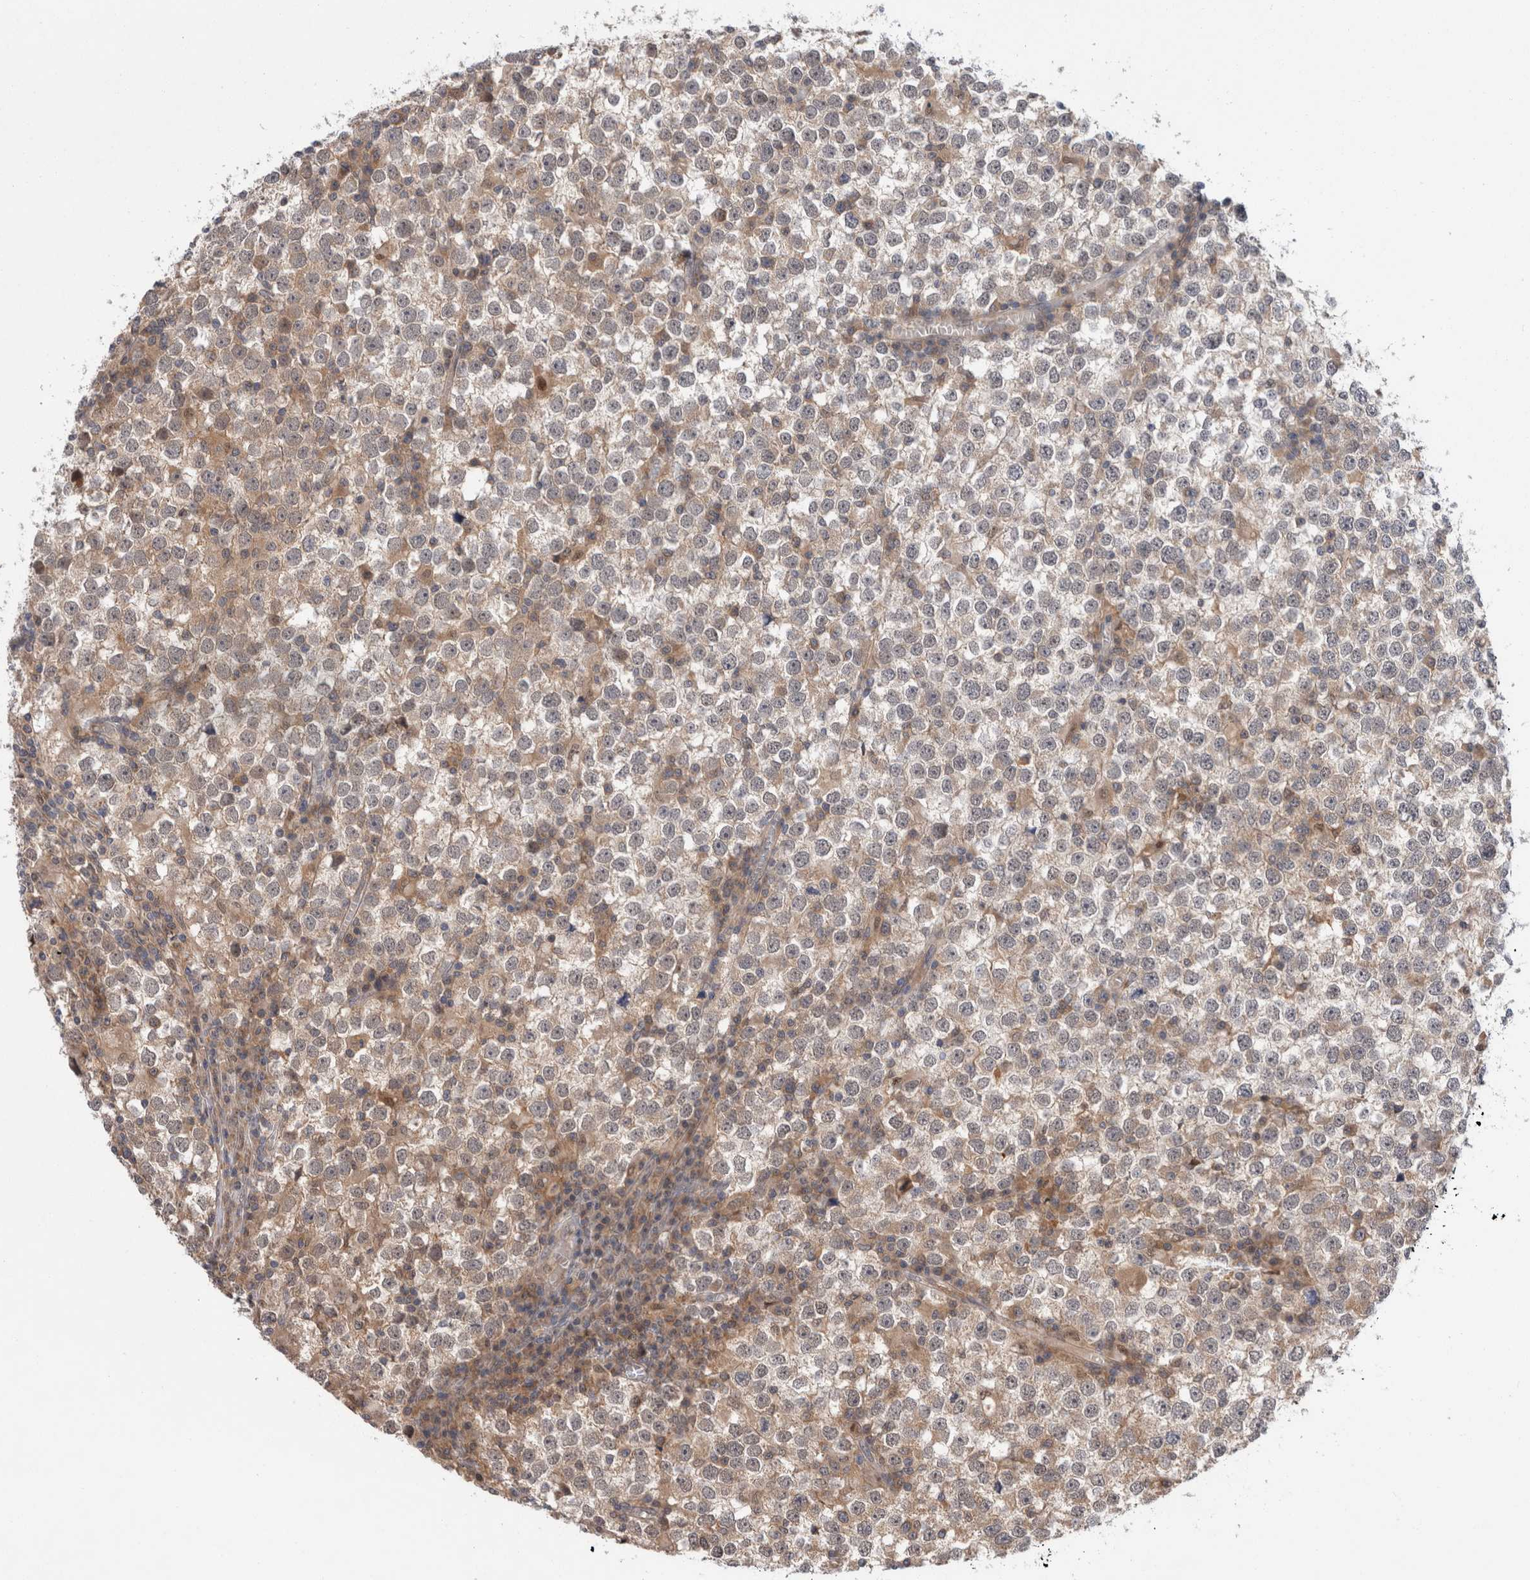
{"staining": {"intensity": "weak", "quantity": ">75%", "location": "cytoplasmic/membranous"}, "tissue": "testis cancer", "cell_type": "Tumor cells", "image_type": "cancer", "snomed": [{"axis": "morphology", "description": "Seminoma, NOS"}, {"axis": "topography", "description": "Testis"}], "caption": "Immunohistochemistry (IHC) of testis seminoma displays low levels of weak cytoplasmic/membranous positivity in about >75% of tumor cells. Immunohistochemistry stains the protein in brown and the nuclei are stained blue.", "gene": "MRPL37", "patient": {"sex": "male", "age": 65}}